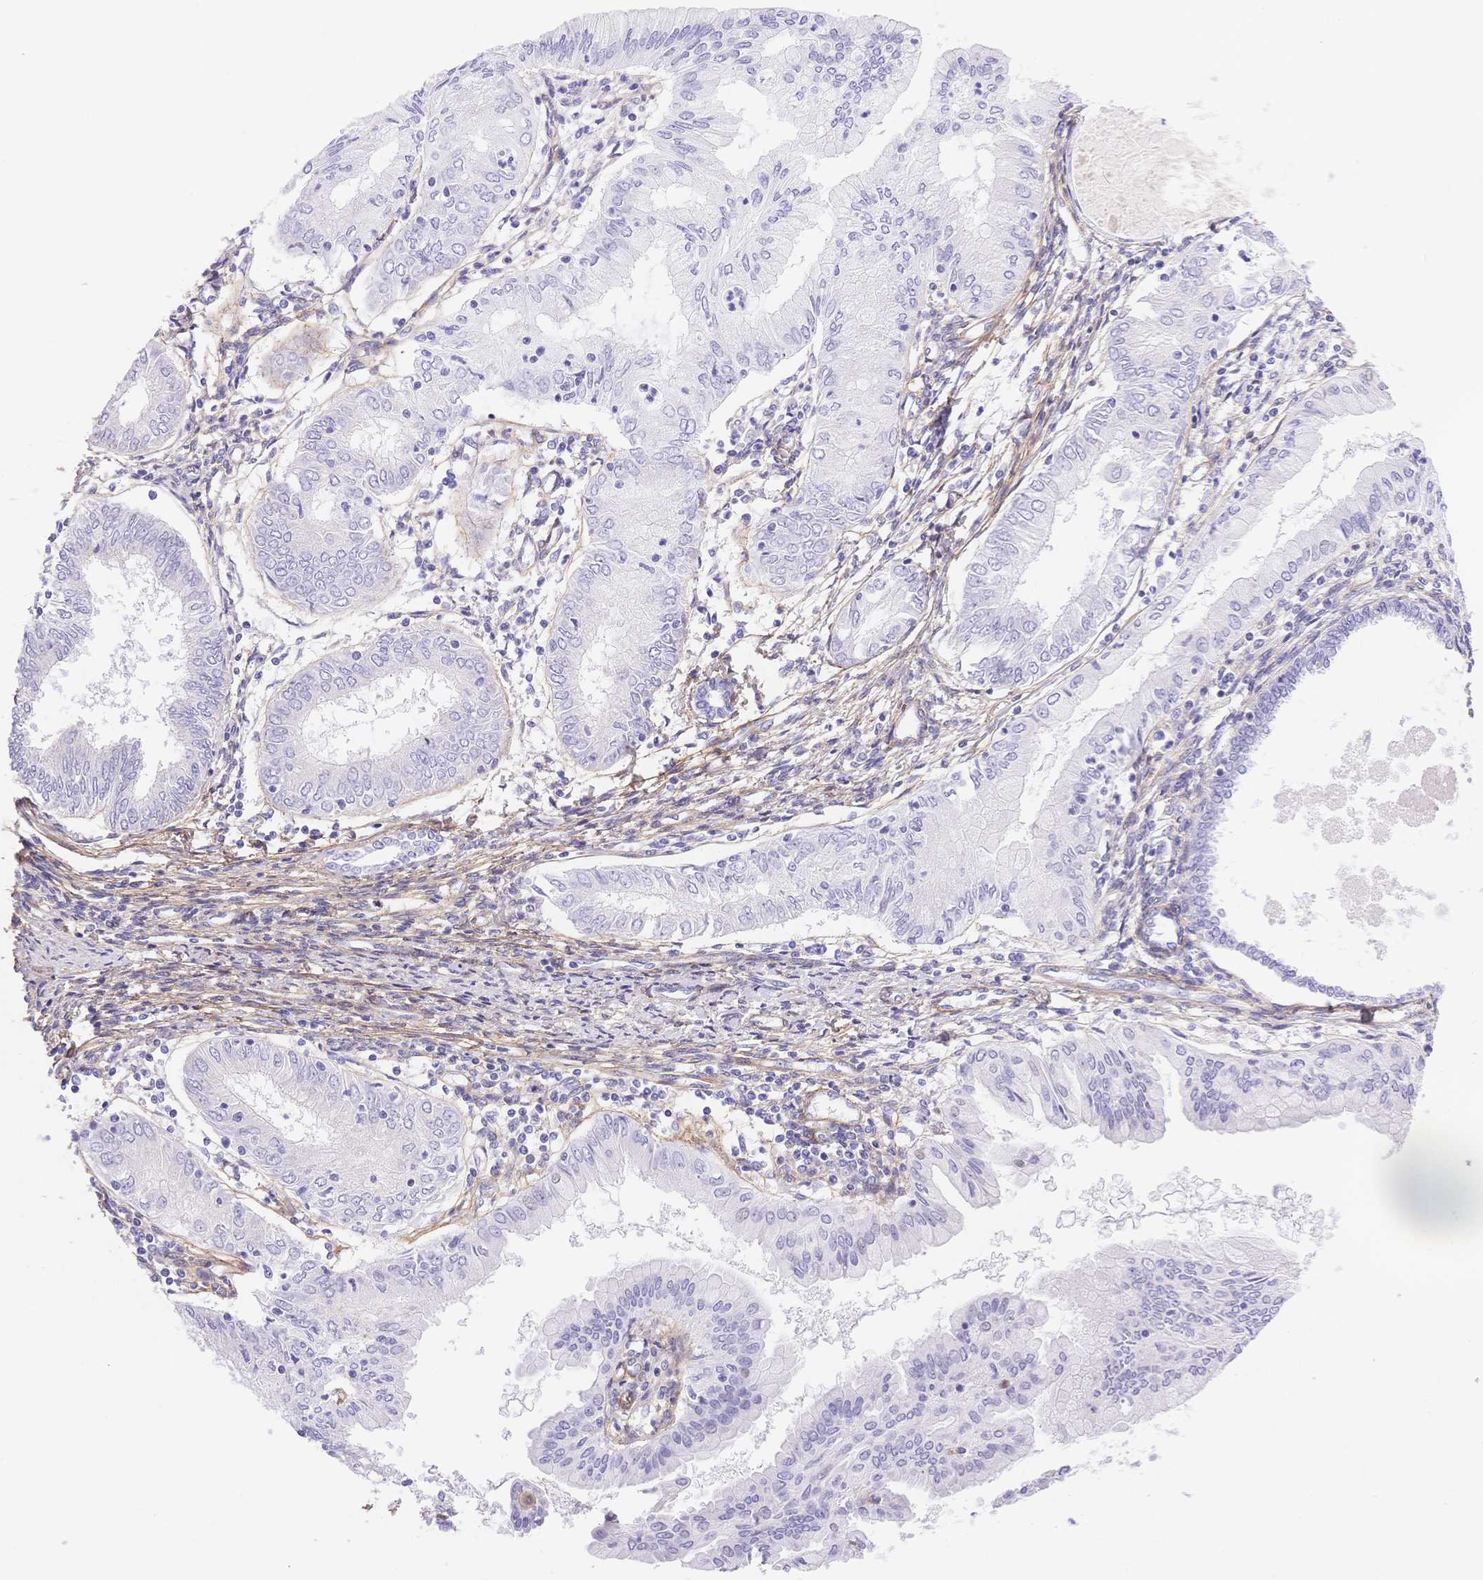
{"staining": {"intensity": "negative", "quantity": "none", "location": "none"}, "tissue": "endometrial cancer", "cell_type": "Tumor cells", "image_type": "cancer", "snomed": [{"axis": "morphology", "description": "Adenocarcinoma, NOS"}, {"axis": "topography", "description": "Endometrium"}], "caption": "Endometrial cancer stained for a protein using immunohistochemistry exhibits no staining tumor cells.", "gene": "PDZD2", "patient": {"sex": "female", "age": 68}}